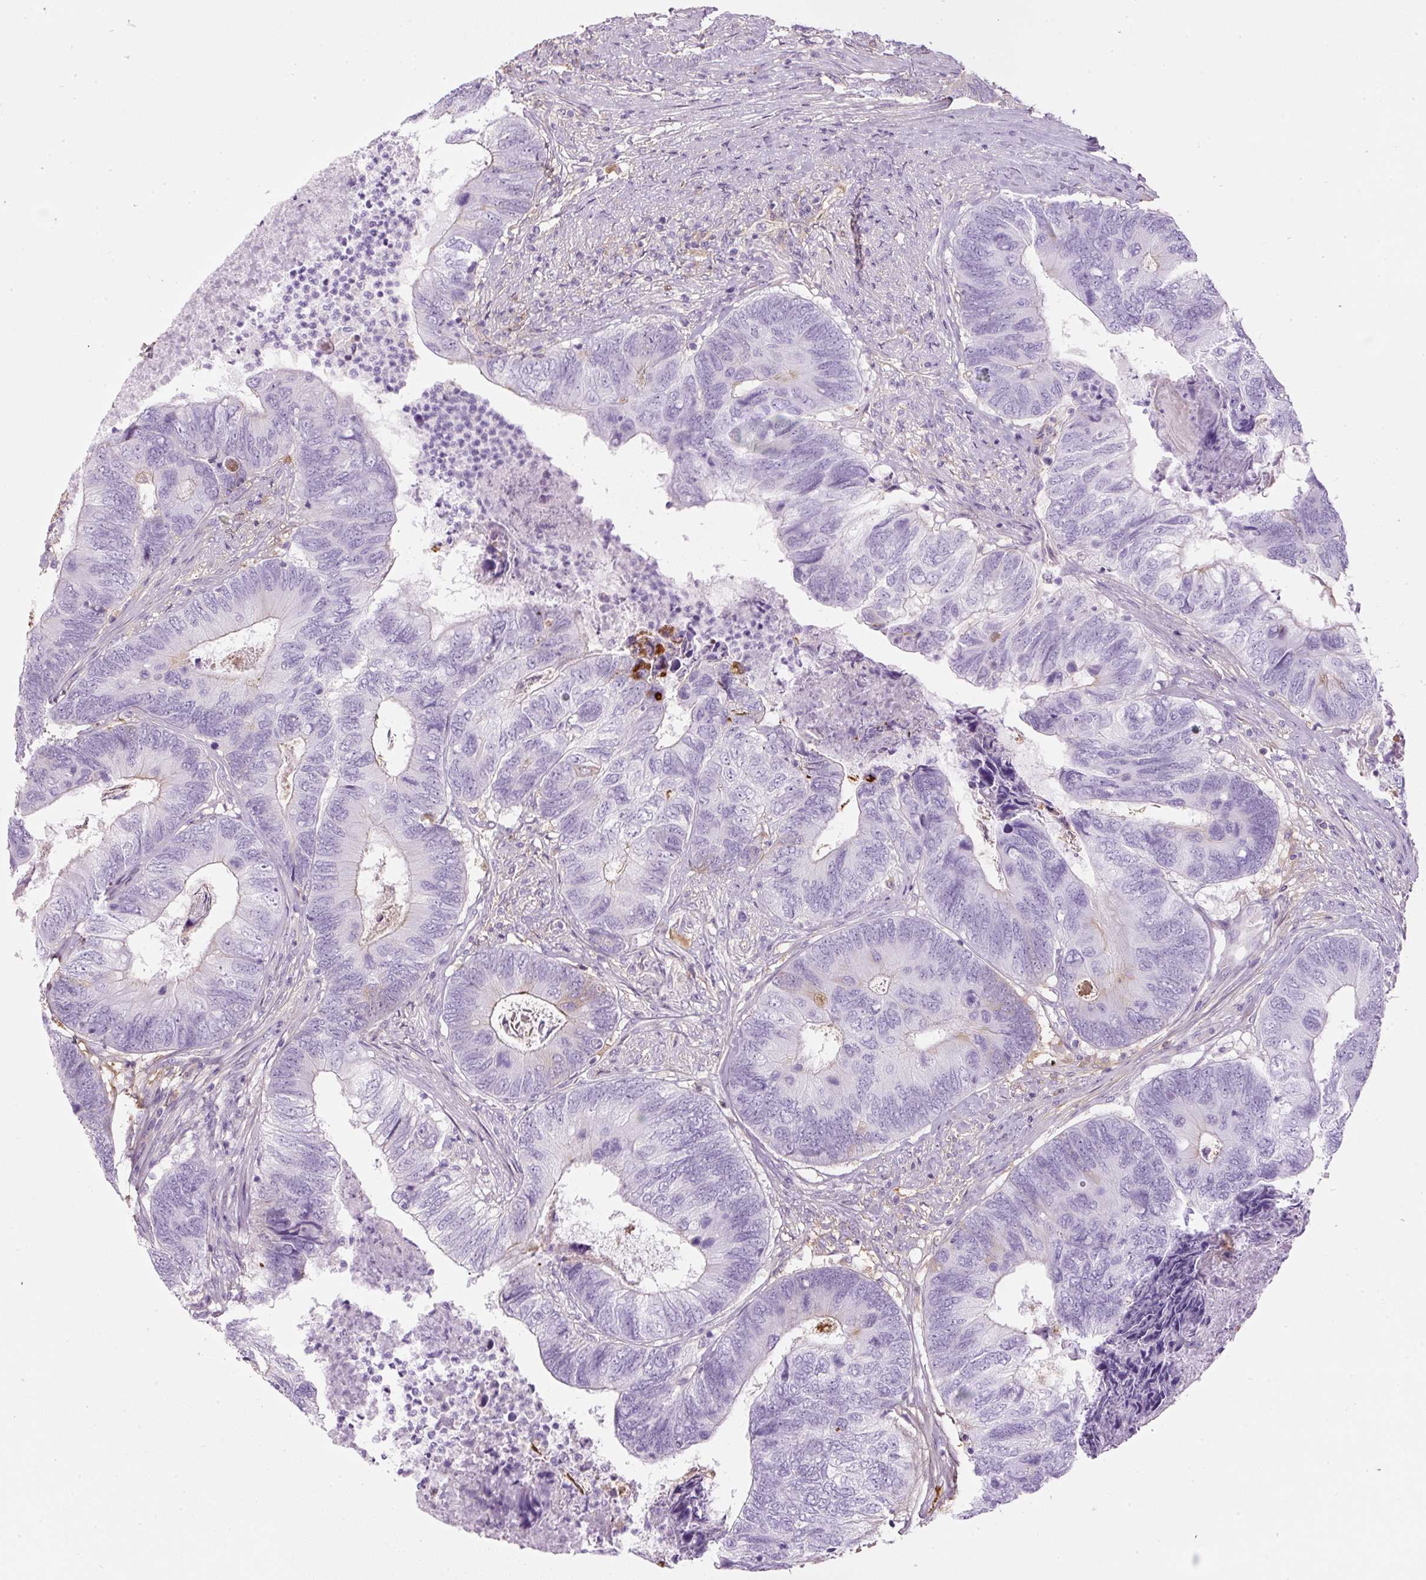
{"staining": {"intensity": "negative", "quantity": "none", "location": "none"}, "tissue": "colorectal cancer", "cell_type": "Tumor cells", "image_type": "cancer", "snomed": [{"axis": "morphology", "description": "Adenocarcinoma, NOS"}, {"axis": "topography", "description": "Colon"}], "caption": "There is no significant expression in tumor cells of adenocarcinoma (colorectal). Brightfield microscopy of immunohistochemistry stained with DAB (brown) and hematoxylin (blue), captured at high magnification.", "gene": "APOA1", "patient": {"sex": "female", "age": 67}}